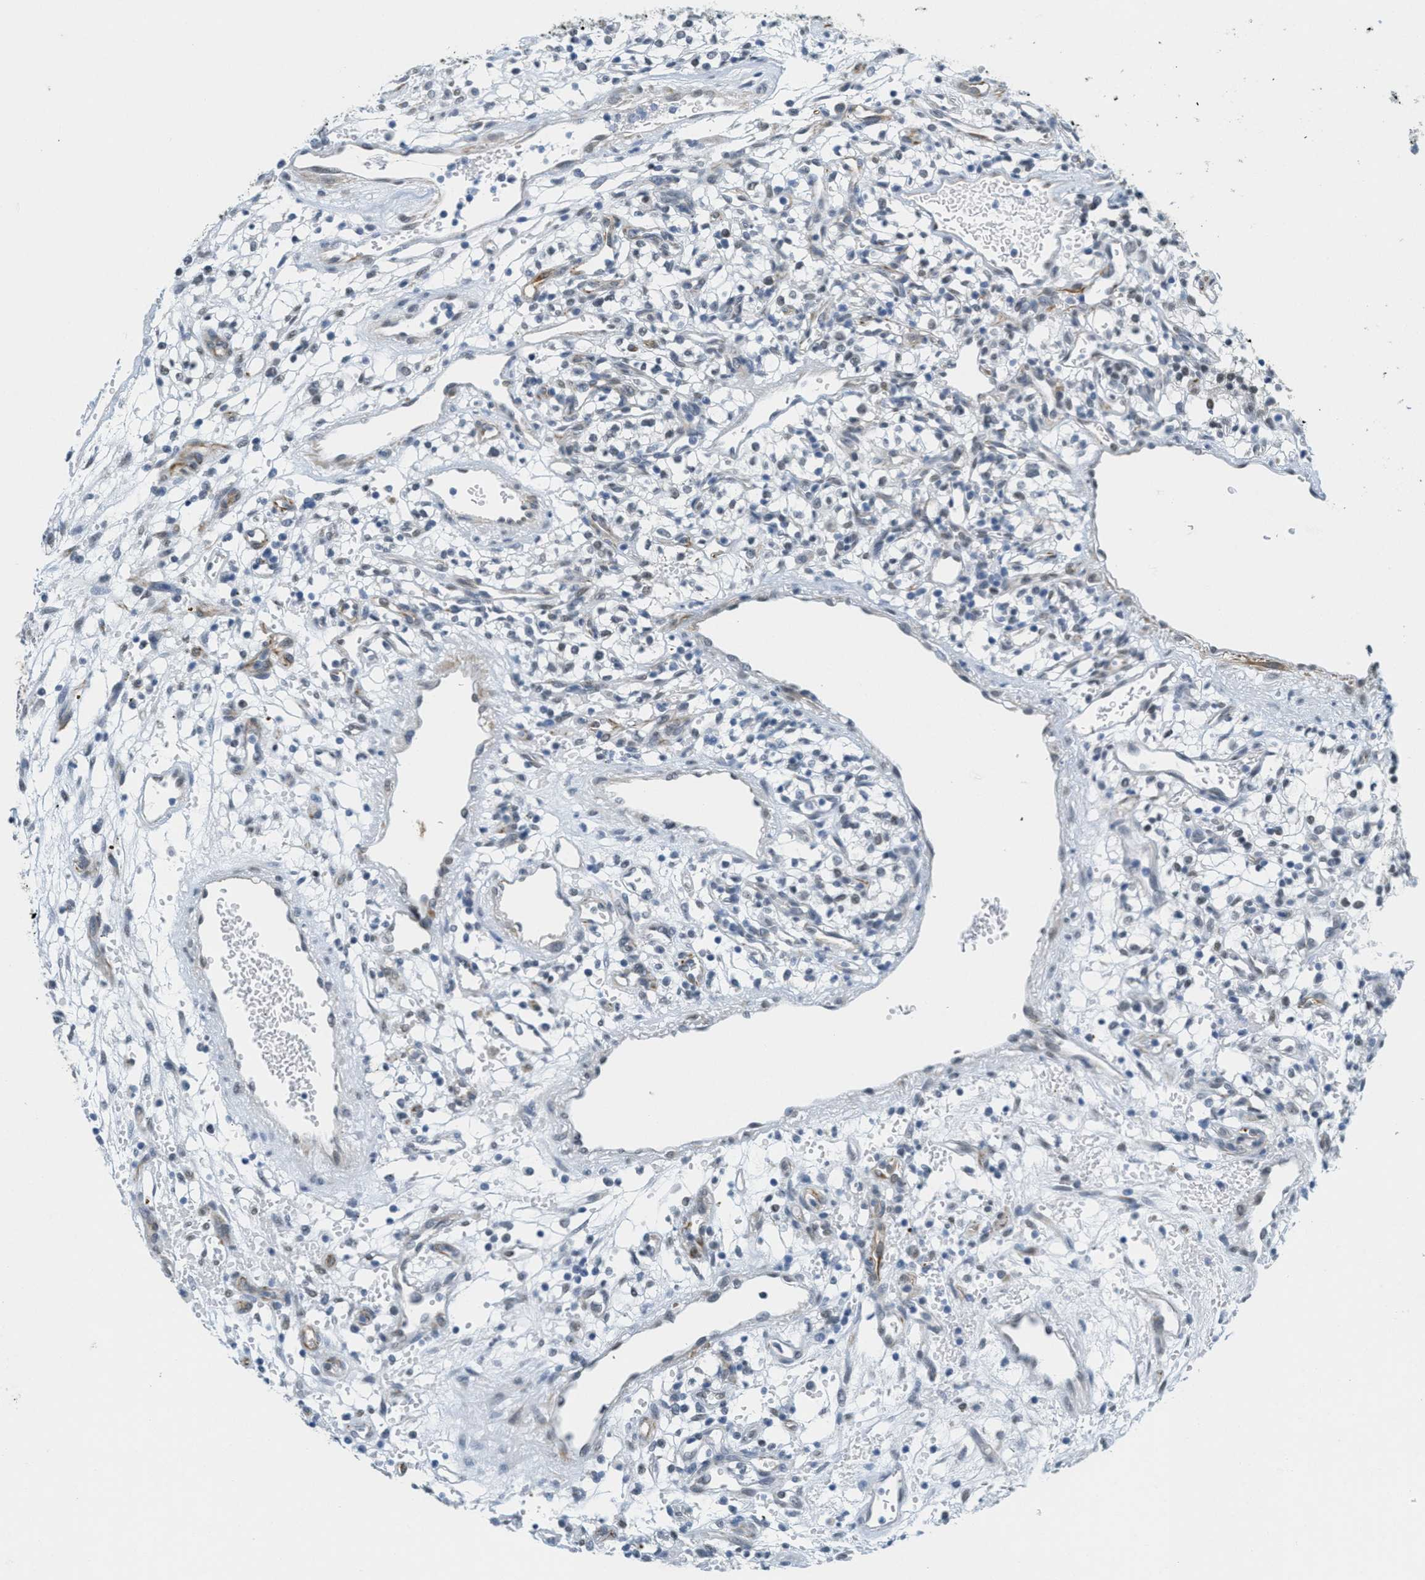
{"staining": {"intensity": "negative", "quantity": "none", "location": "none"}, "tissue": "renal cancer", "cell_type": "Tumor cells", "image_type": "cancer", "snomed": [{"axis": "morphology", "description": "Adenocarcinoma, NOS"}, {"axis": "topography", "description": "Kidney"}], "caption": "IHC of human renal adenocarcinoma displays no expression in tumor cells. The staining is performed using DAB (3,3'-diaminobenzidine) brown chromogen with nuclei counter-stained in using hematoxylin.", "gene": "HS3ST2", "patient": {"sex": "male", "age": 59}}